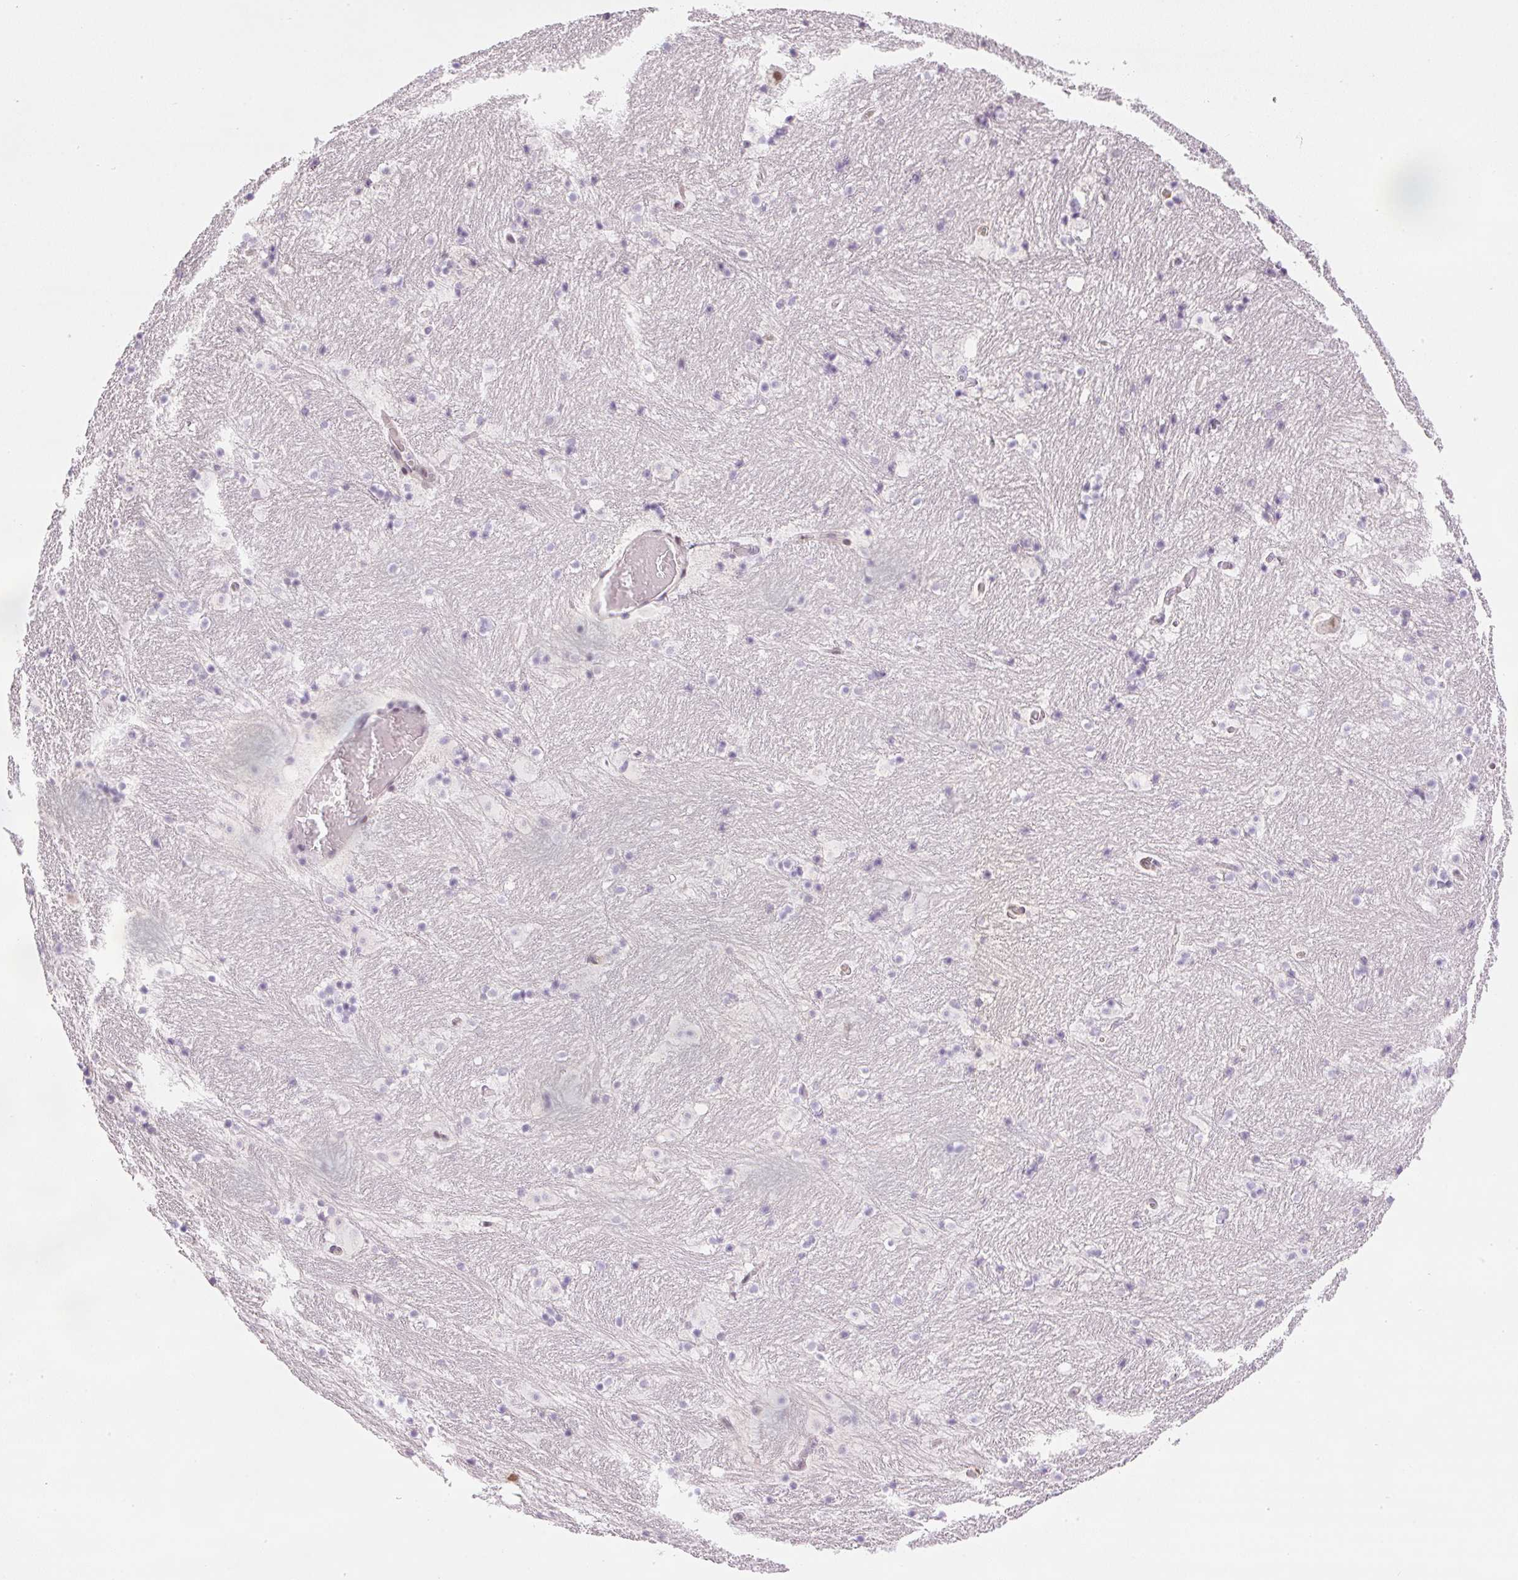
{"staining": {"intensity": "negative", "quantity": "none", "location": "none"}, "tissue": "caudate", "cell_type": "Glial cells", "image_type": "normal", "snomed": [{"axis": "morphology", "description": "Normal tissue, NOS"}, {"axis": "topography", "description": "Lateral ventricle wall"}], "caption": "This is an immunohistochemistry (IHC) image of normal caudate. There is no positivity in glial cells.", "gene": "DPPA4", "patient": {"sex": "male", "age": 37}}